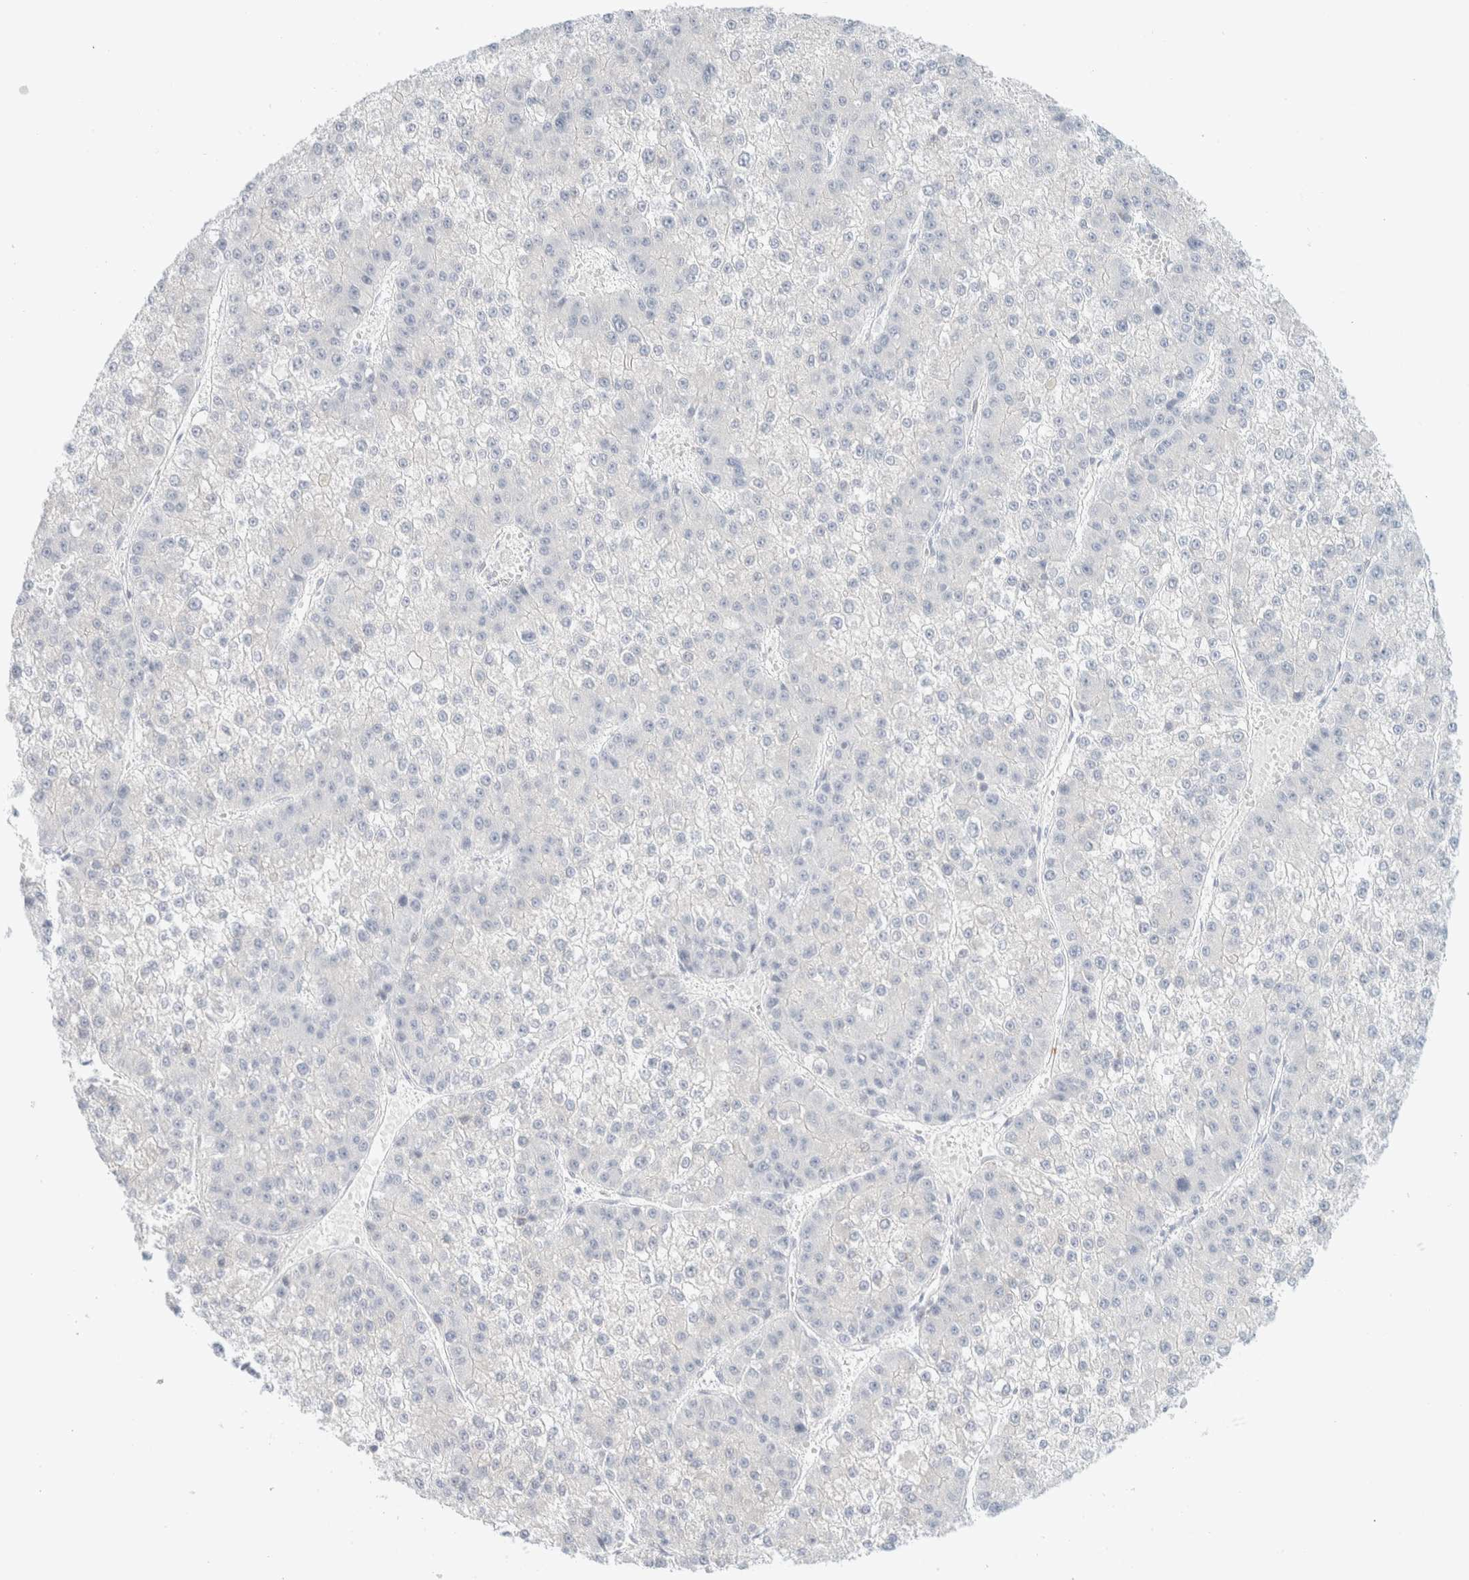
{"staining": {"intensity": "negative", "quantity": "none", "location": "none"}, "tissue": "liver cancer", "cell_type": "Tumor cells", "image_type": "cancer", "snomed": [{"axis": "morphology", "description": "Carcinoma, Hepatocellular, NOS"}, {"axis": "topography", "description": "Liver"}], "caption": "IHC of liver cancer (hepatocellular carcinoma) exhibits no staining in tumor cells.", "gene": "ATCAY", "patient": {"sex": "female", "age": 73}}